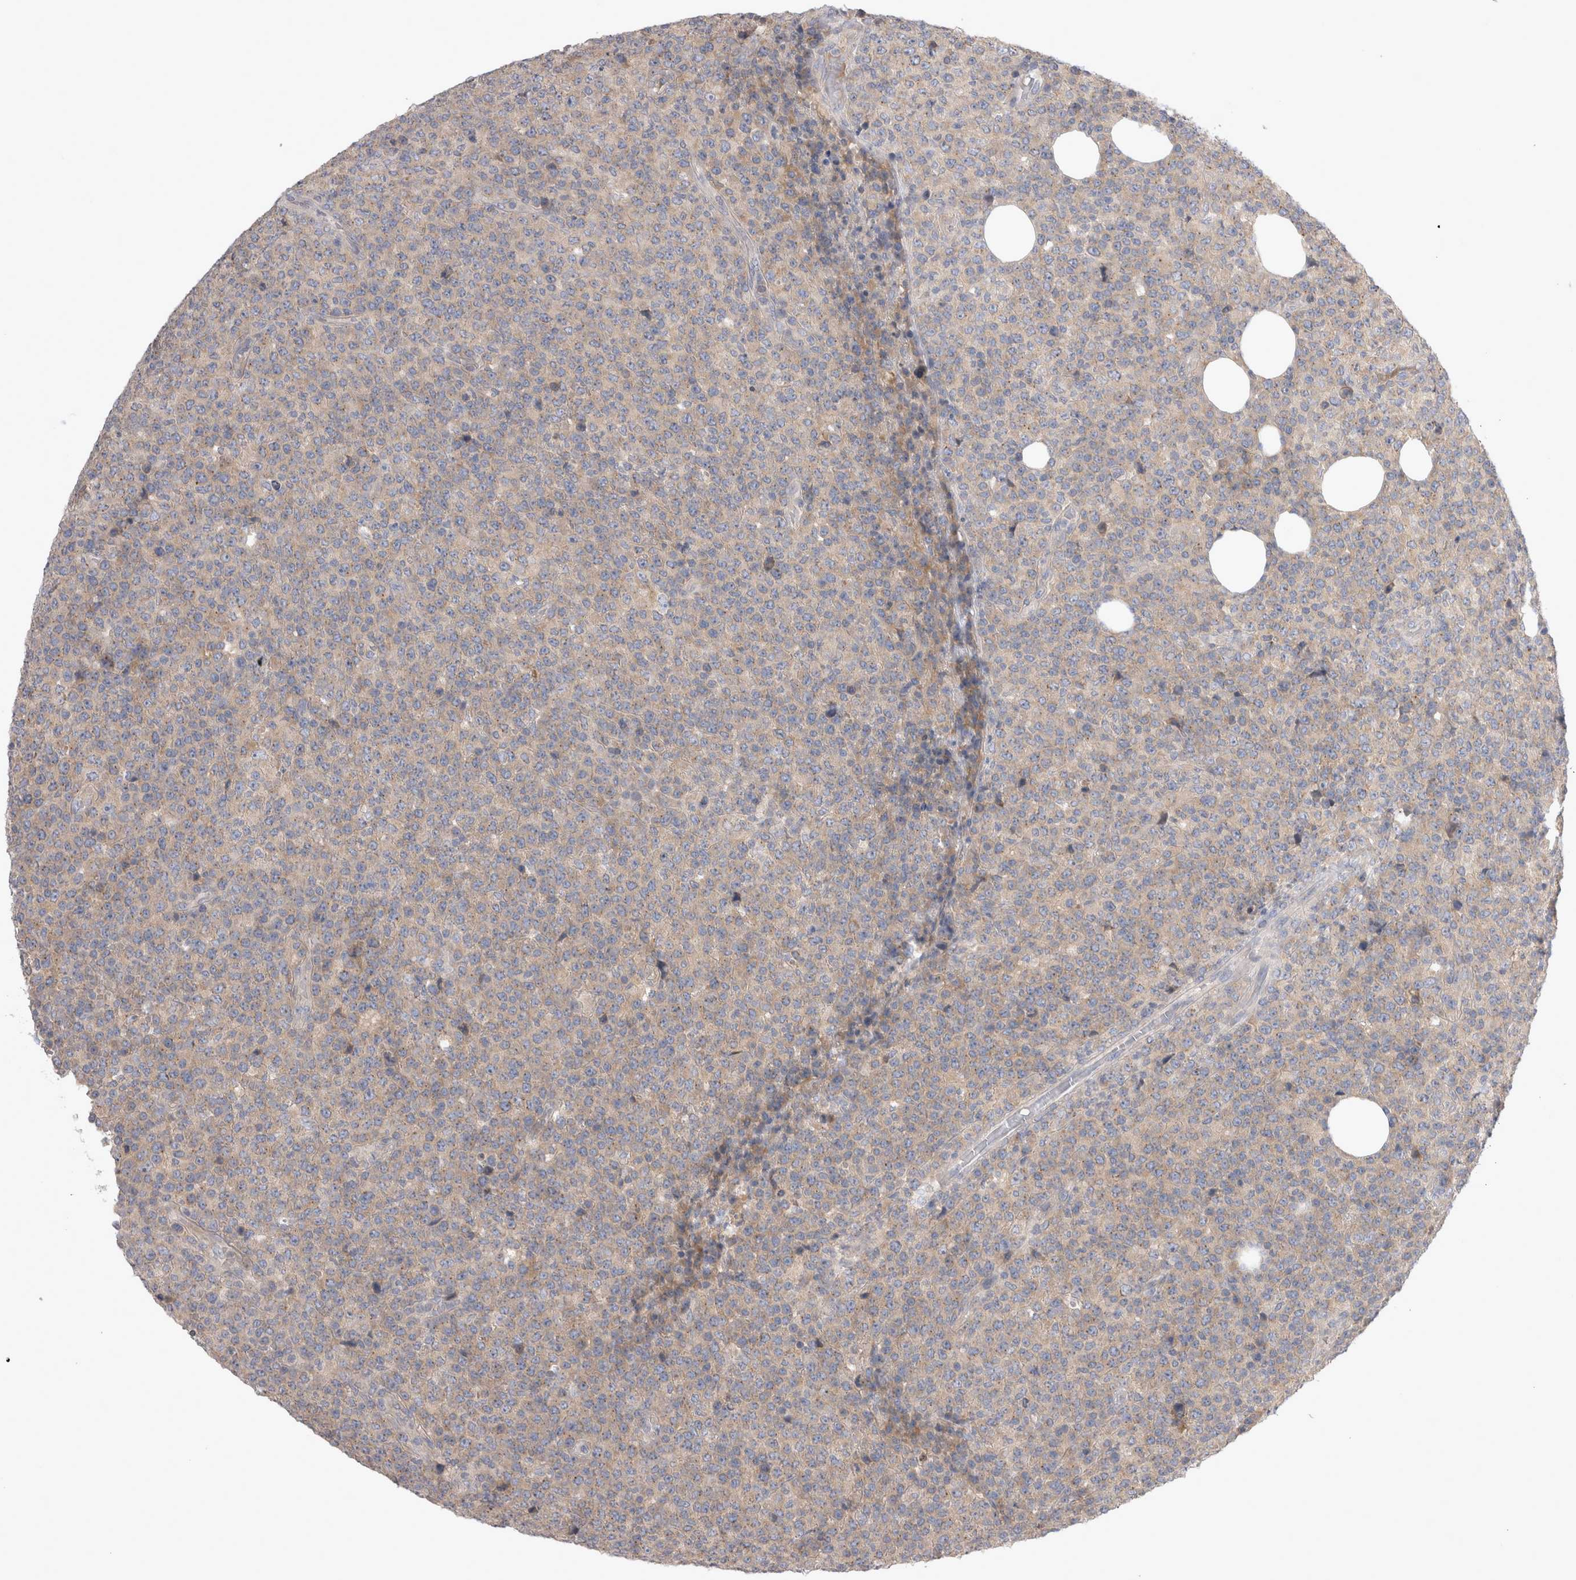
{"staining": {"intensity": "negative", "quantity": "none", "location": "none"}, "tissue": "lymphoma", "cell_type": "Tumor cells", "image_type": "cancer", "snomed": [{"axis": "morphology", "description": "Malignant lymphoma, non-Hodgkin's type, High grade"}, {"axis": "topography", "description": "Lymph node"}], "caption": "Tumor cells show no significant protein expression in malignant lymphoma, non-Hodgkin's type (high-grade).", "gene": "LRRC40", "patient": {"sex": "male", "age": 13}}